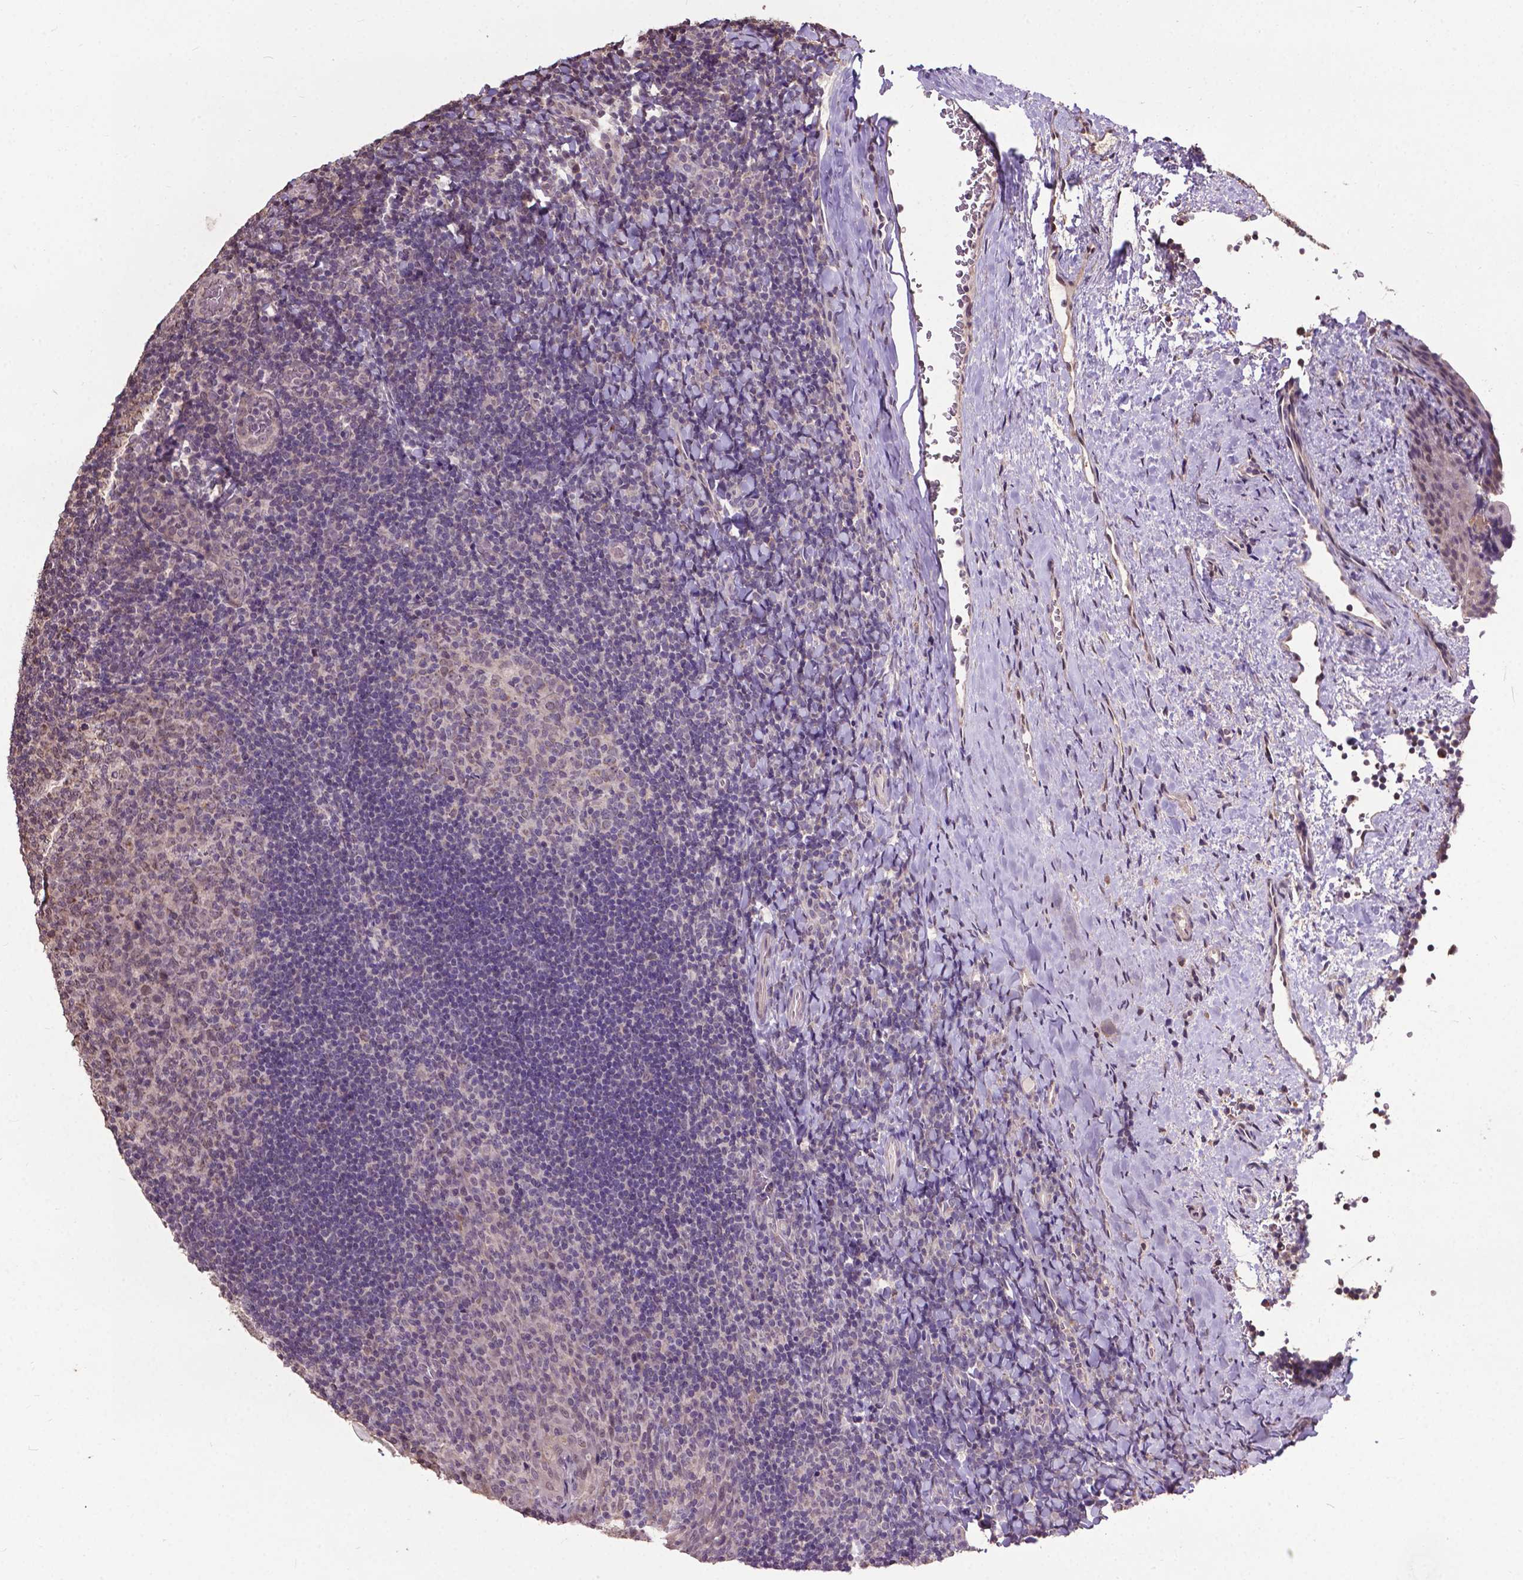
{"staining": {"intensity": "negative", "quantity": "none", "location": "none"}, "tissue": "tonsil", "cell_type": "Germinal center cells", "image_type": "normal", "snomed": [{"axis": "morphology", "description": "Normal tissue, NOS"}, {"axis": "topography", "description": "Tonsil"}], "caption": "DAB (3,3'-diaminobenzidine) immunohistochemical staining of normal tonsil shows no significant expression in germinal center cells.", "gene": "GLRA2", "patient": {"sex": "male", "age": 17}}